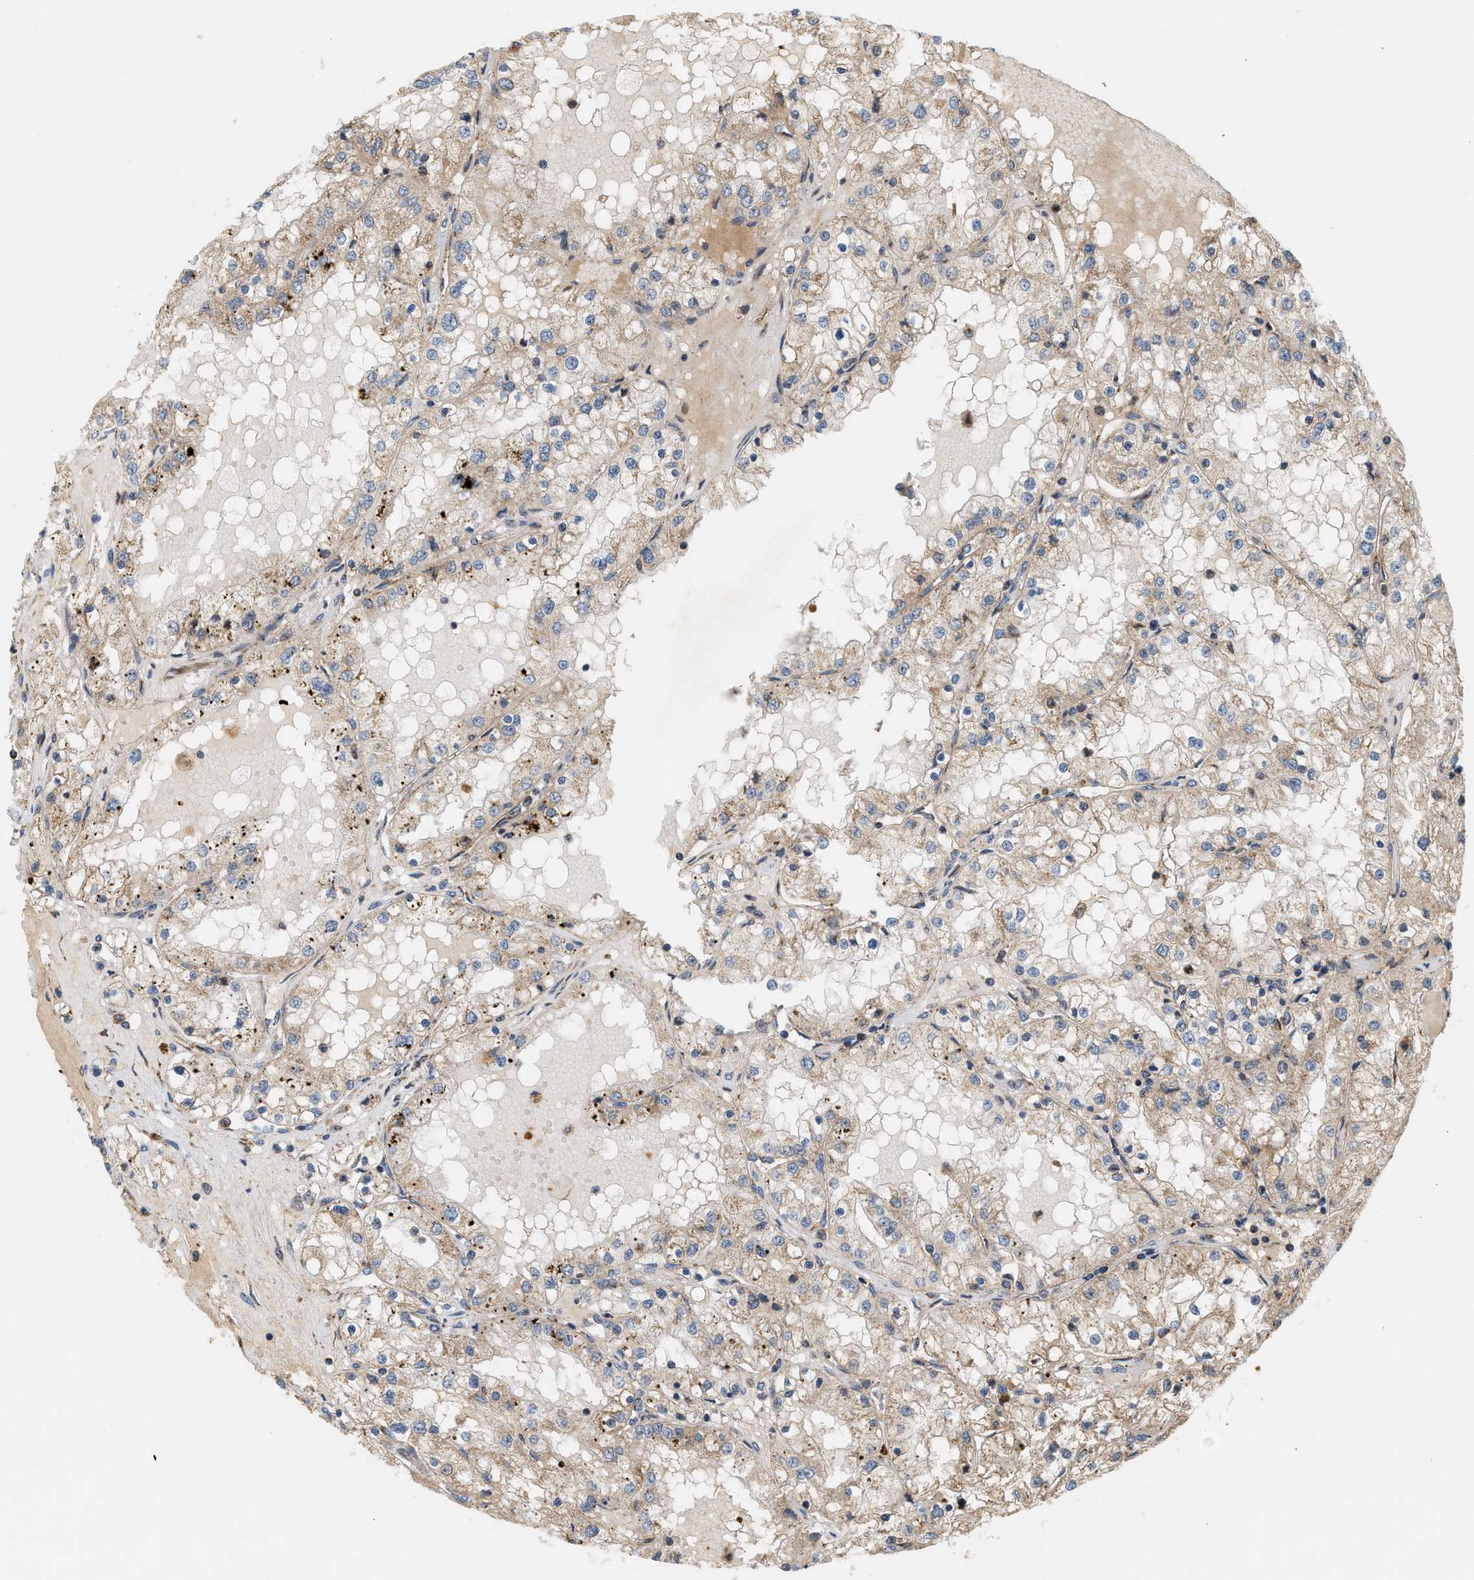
{"staining": {"intensity": "weak", "quantity": ">75%", "location": "cytoplasmic/membranous"}, "tissue": "renal cancer", "cell_type": "Tumor cells", "image_type": "cancer", "snomed": [{"axis": "morphology", "description": "Adenocarcinoma, NOS"}, {"axis": "topography", "description": "Kidney"}], "caption": "A micrograph of adenocarcinoma (renal) stained for a protein reveals weak cytoplasmic/membranous brown staining in tumor cells. (DAB (3,3'-diaminobenzidine) = brown stain, brightfield microscopy at high magnification).", "gene": "MCU", "patient": {"sex": "male", "age": 68}}